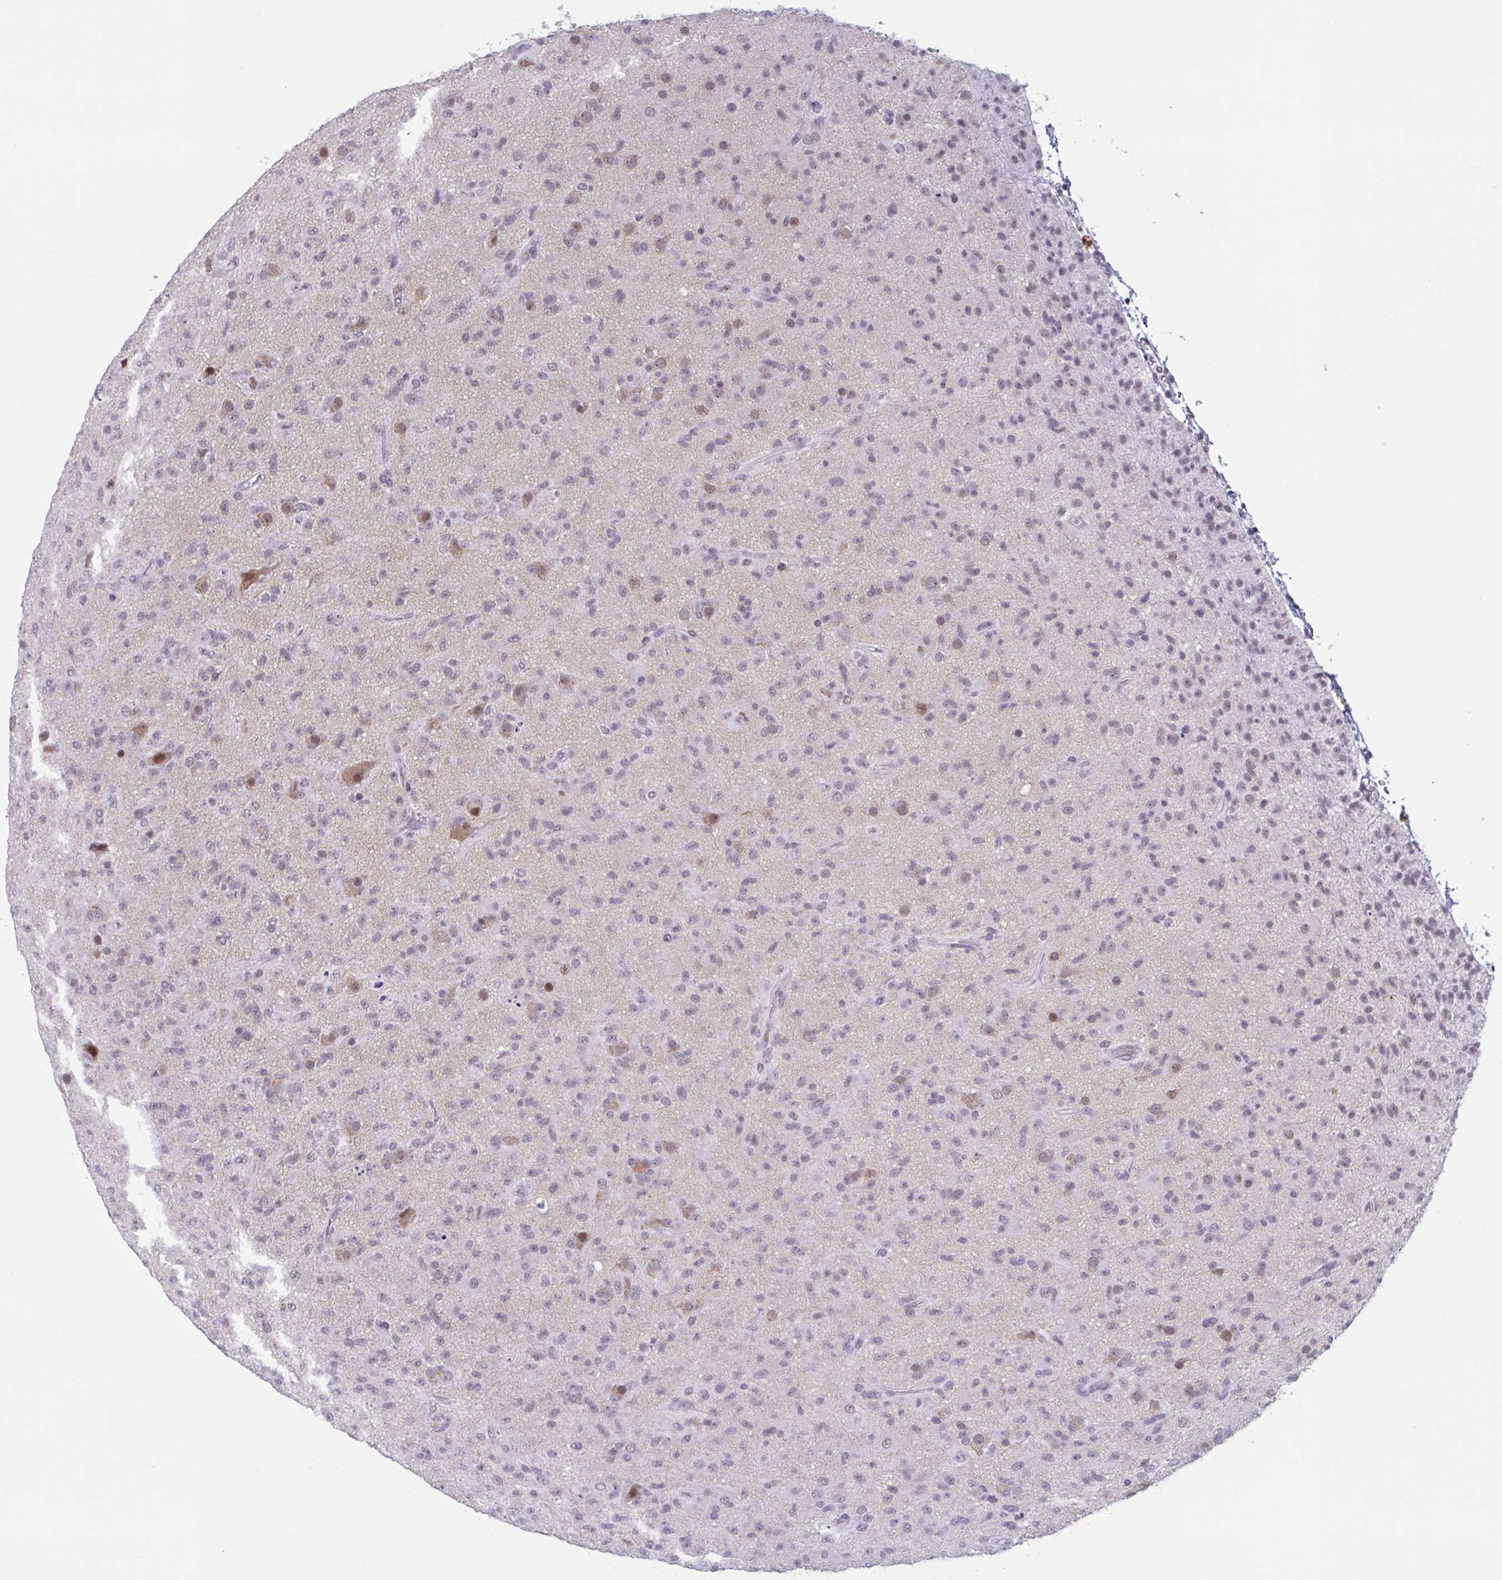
{"staining": {"intensity": "negative", "quantity": "none", "location": "none"}, "tissue": "glioma", "cell_type": "Tumor cells", "image_type": "cancer", "snomed": [{"axis": "morphology", "description": "Glioma, malignant, Low grade"}, {"axis": "topography", "description": "Brain"}], "caption": "An immunohistochemistry (IHC) image of glioma is shown. There is no staining in tumor cells of glioma.", "gene": "HSD17B6", "patient": {"sex": "male", "age": 65}}